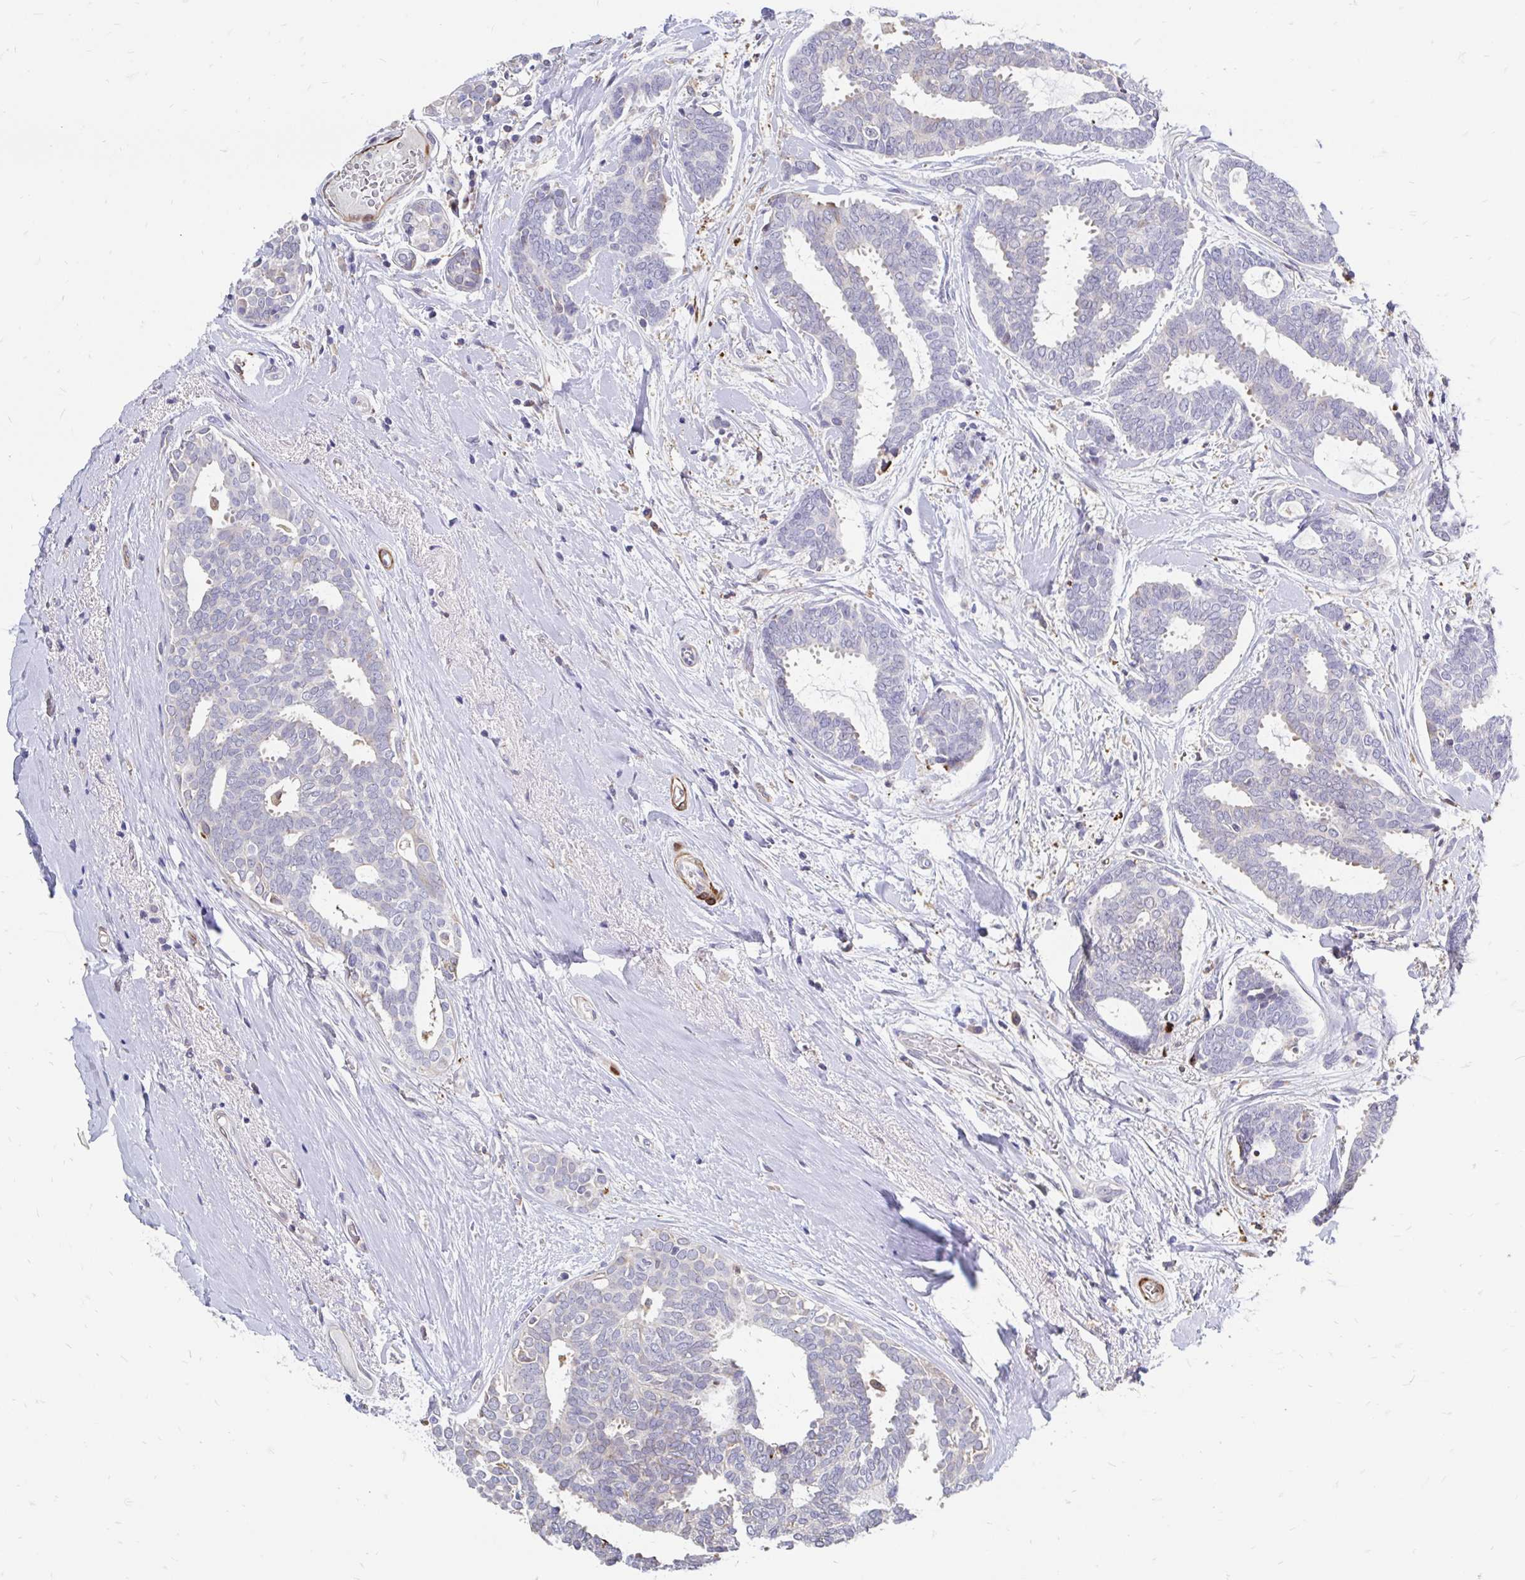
{"staining": {"intensity": "weak", "quantity": "<25%", "location": "cytoplasmic/membranous"}, "tissue": "breast cancer", "cell_type": "Tumor cells", "image_type": "cancer", "snomed": [{"axis": "morphology", "description": "Intraductal carcinoma, in situ"}, {"axis": "morphology", "description": "Duct carcinoma"}, {"axis": "morphology", "description": "Lobular carcinoma, in situ"}, {"axis": "topography", "description": "Breast"}], "caption": "High magnification brightfield microscopy of breast intraductal carcinoma stained with DAB (3,3'-diaminobenzidine) (brown) and counterstained with hematoxylin (blue): tumor cells show no significant staining. Nuclei are stained in blue.", "gene": "CDKL1", "patient": {"sex": "female", "age": 44}}